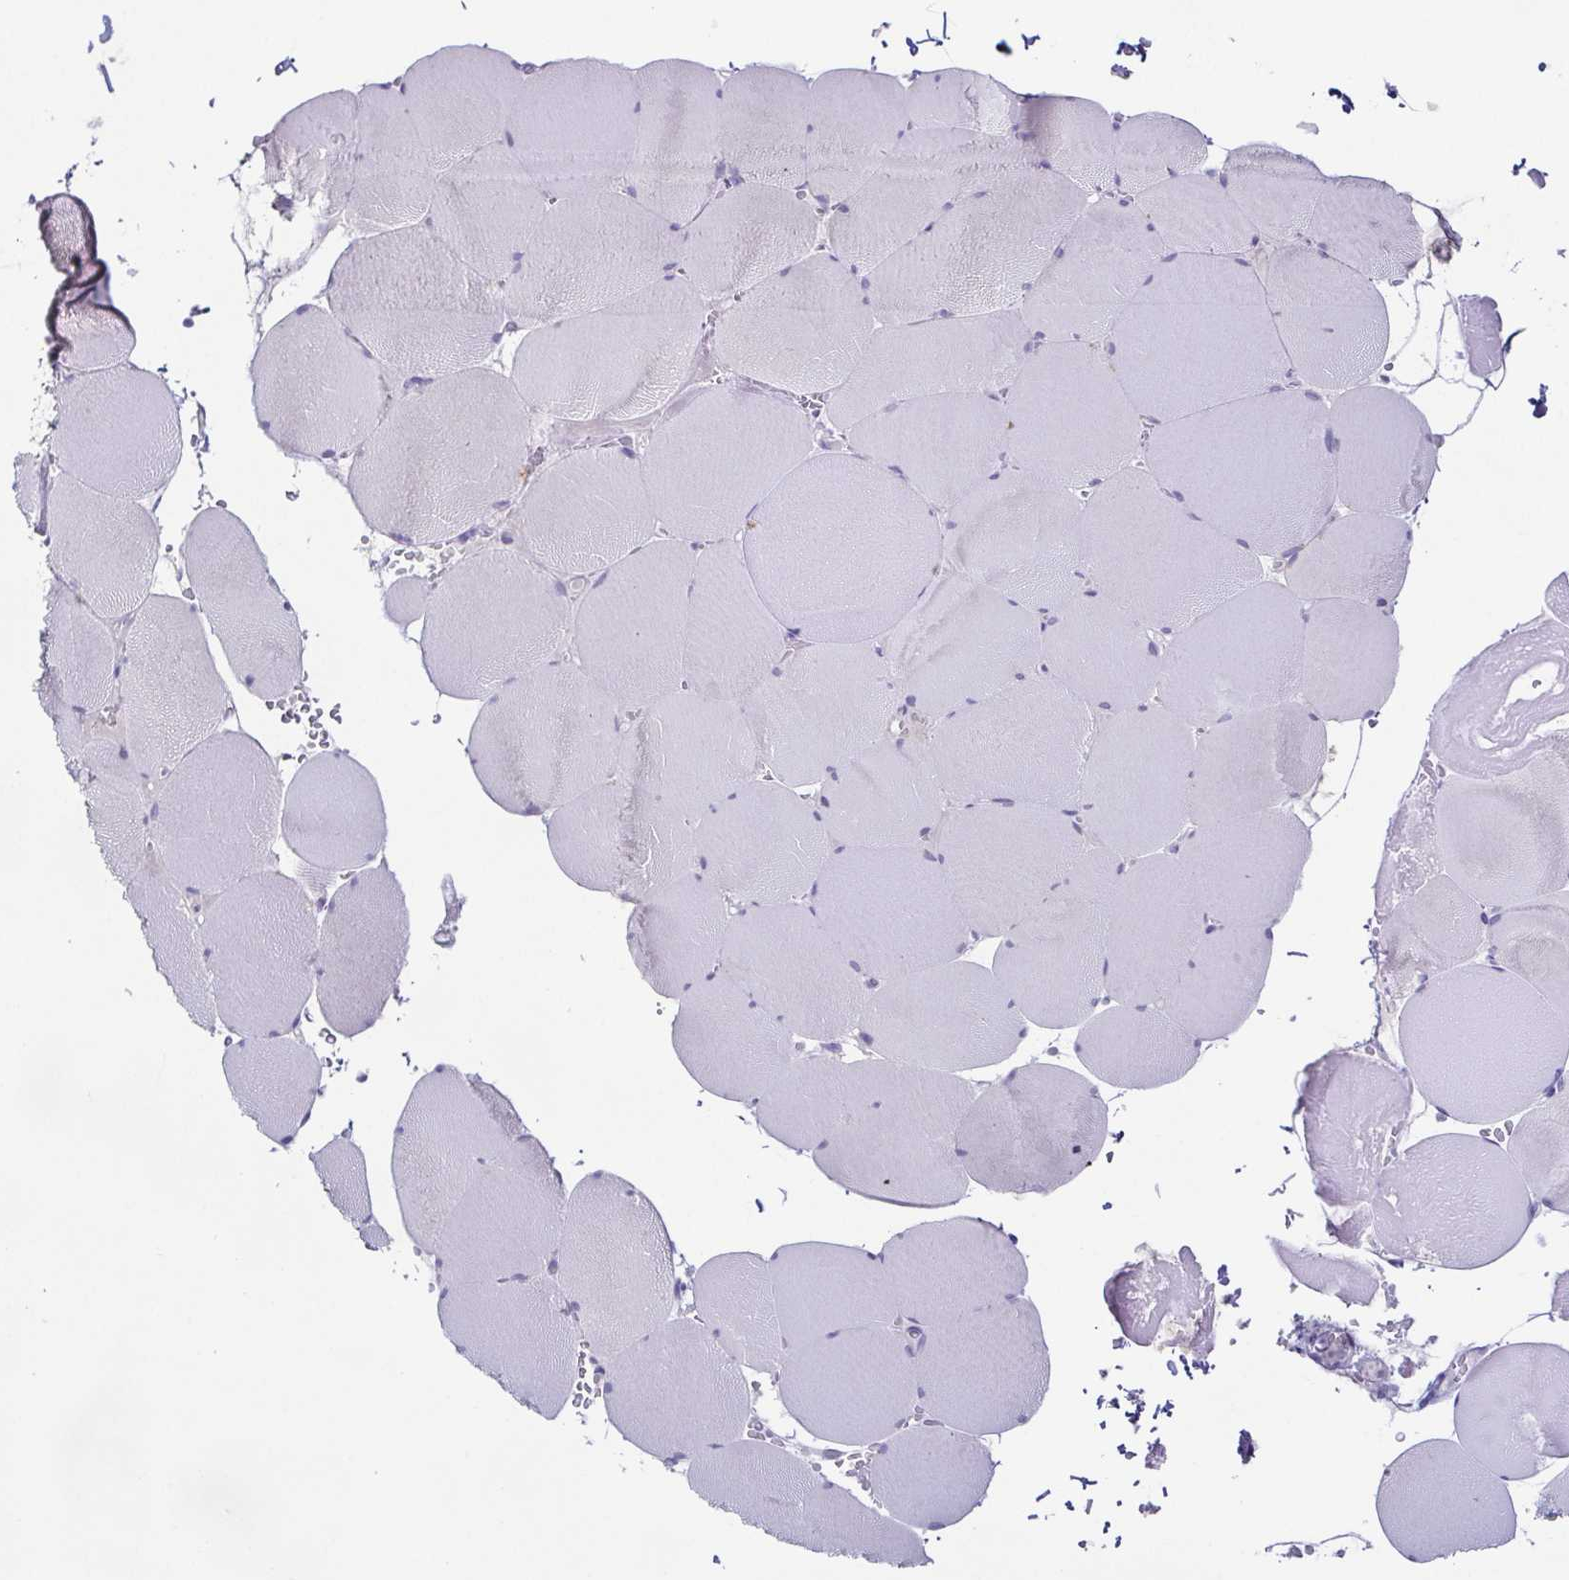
{"staining": {"intensity": "negative", "quantity": "none", "location": "none"}, "tissue": "skeletal muscle", "cell_type": "Myocytes", "image_type": "normal", "snomed": [{"axis": "morphology", "description": "Normal tissue, NOS"}, {"axis": "topography", "description": "Skeletal muscle"}, {"axis": "topography", "description": "Head-Neck"}], "caption": "Immunohistochemistry photomicrograph of unremarkable skeletal muscle: human skeletal muscle stained with DAB exhibits no significant protein expression in myocytes.", "gene": "TP73", "patient": {"sex": "male", "age": 66}}